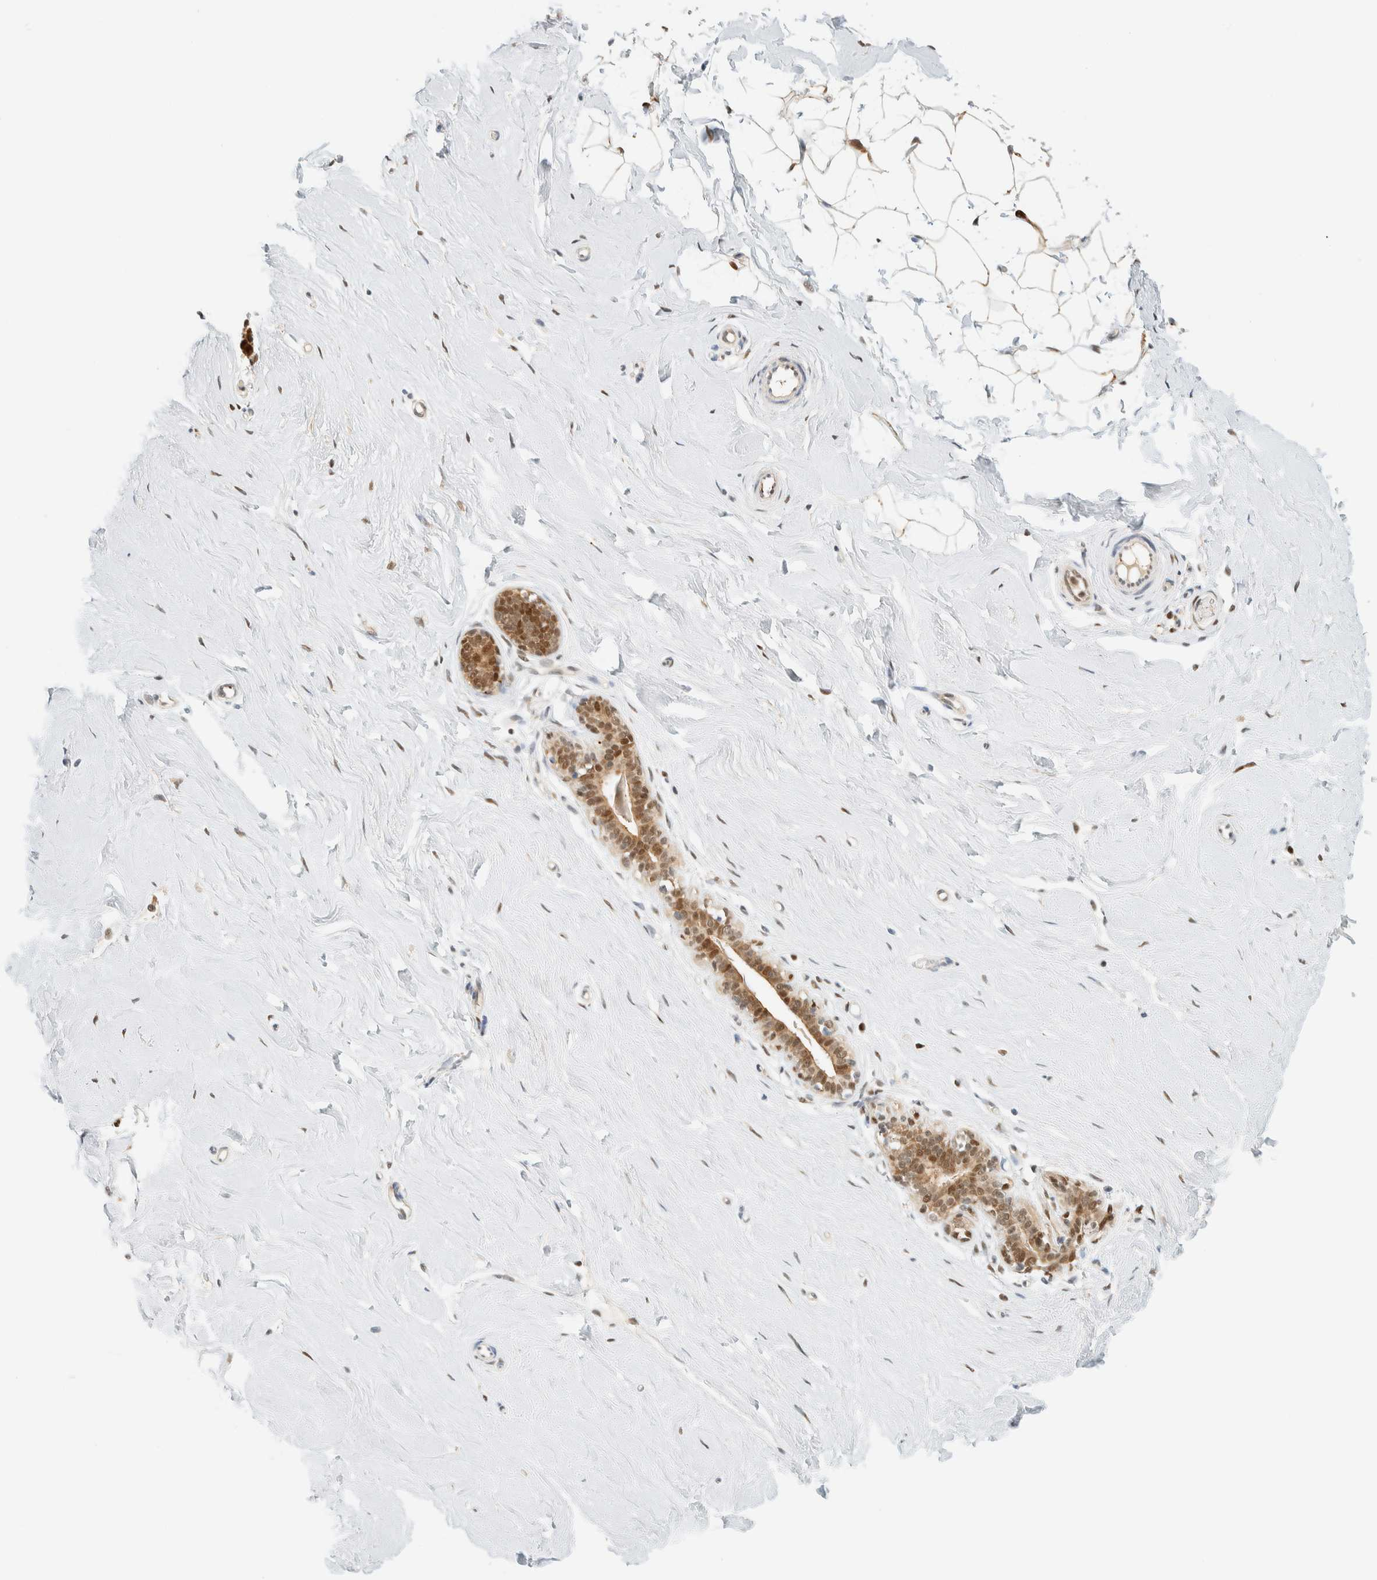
{"staining": {"intensity": "moderate", "quantity": ">75%", "location": "nuclear"}, "tissue": "breast", "cell_type": "Adipocytes", "image_type": "normal", "snomed": [{"axis": "morphology", "description": "Normal tissue, NOS"}, {"axis": "topography", "description": "Breast"}], "caption": "Adipocytes reveal moderate nuclear staining in approximately >75% of cells in unremarkable breast. The staining was performed using DAB, with brown indicating positive protein expression. Nuclei are stained blue with hematoxylin.", "gene": "ZBTB37", "patient": {"sex": "female", "age": 23}}